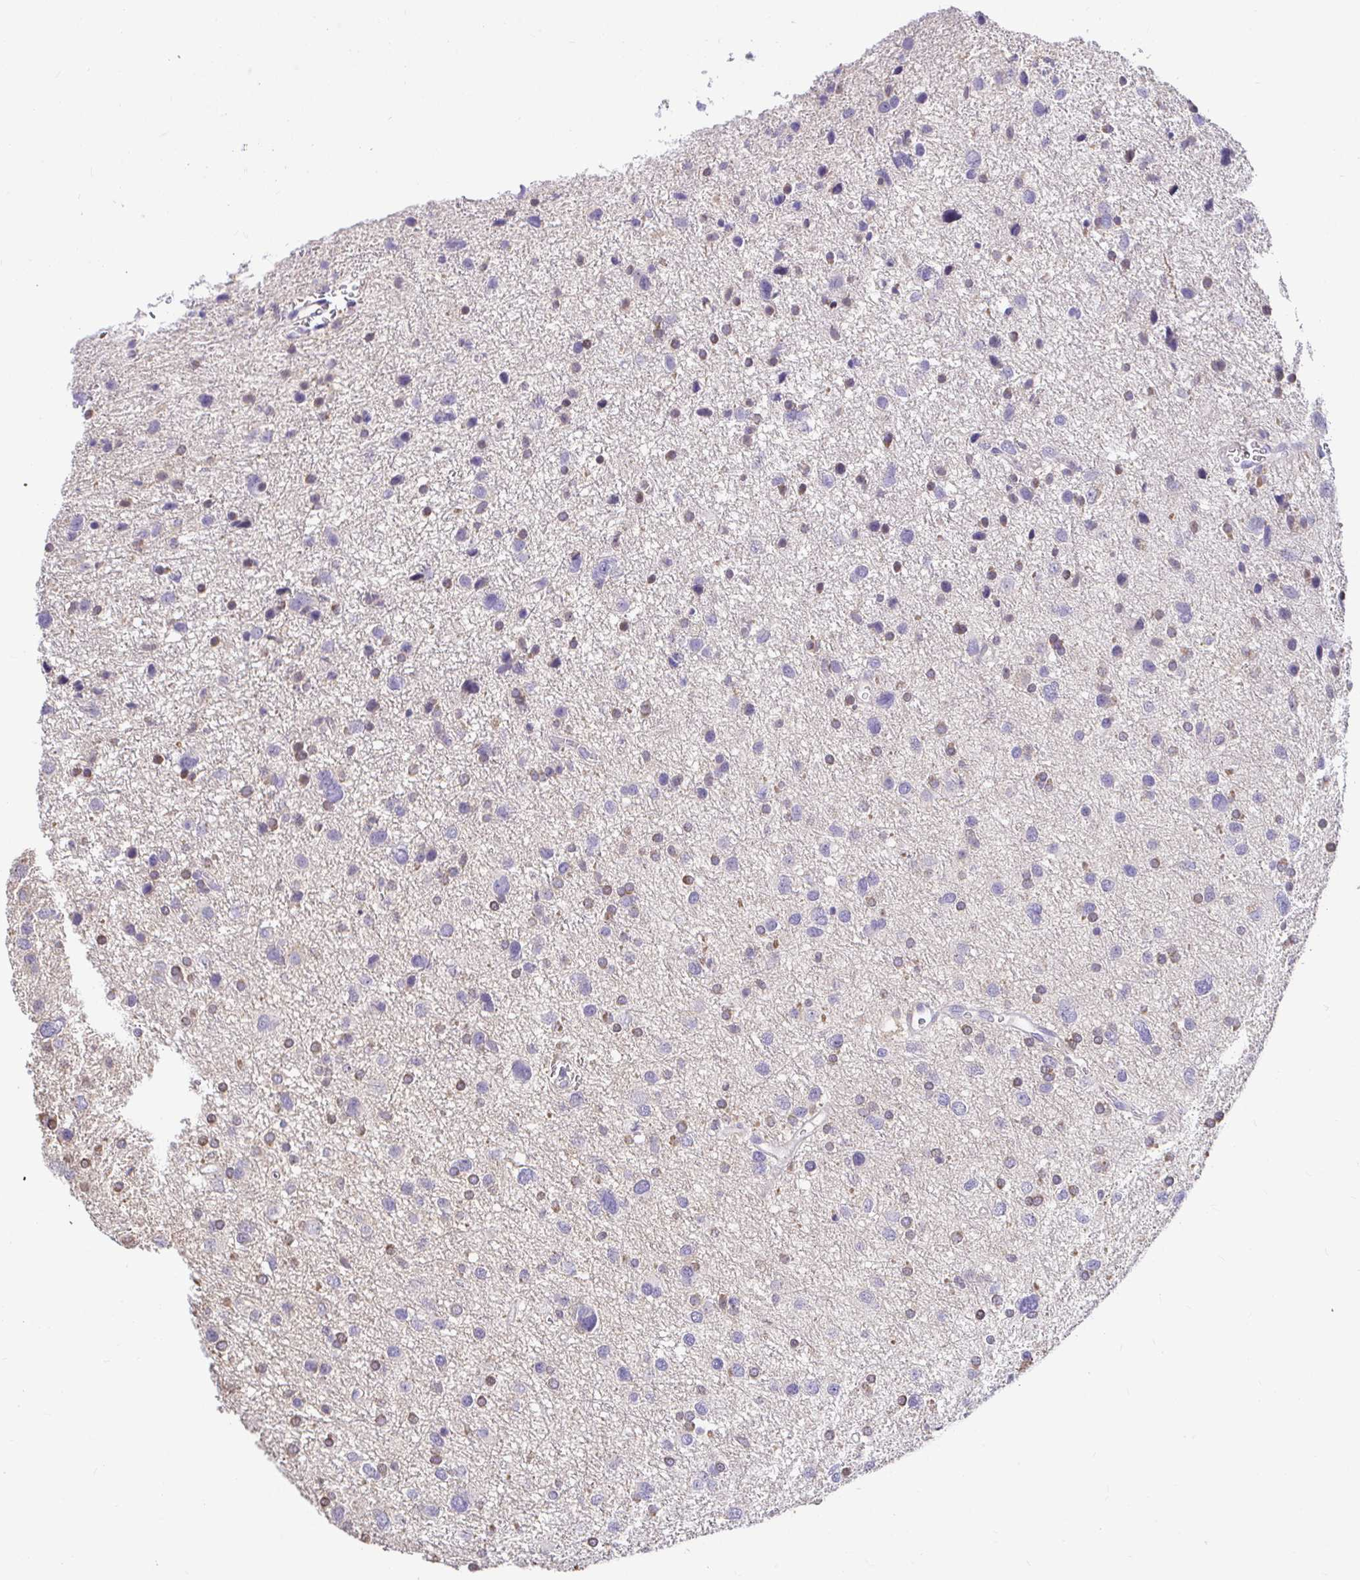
{"staining": {"intensity": "negative", "quantity": "none", "location": "none"}, "tissue": "glioma", "cell_type": "Tumor cells", "image_type": "cancer", "snomed": [{"axis": "morphology", "description": "Glioma, malignant, Low grade"}, {"axis": "topography", "description": "Brain"}], "caption": "Protein analysis of glioma shows no significant staining in tumor cells.", "gene": "SKAP1", "patient": {"sex": "female", "age": 55}}